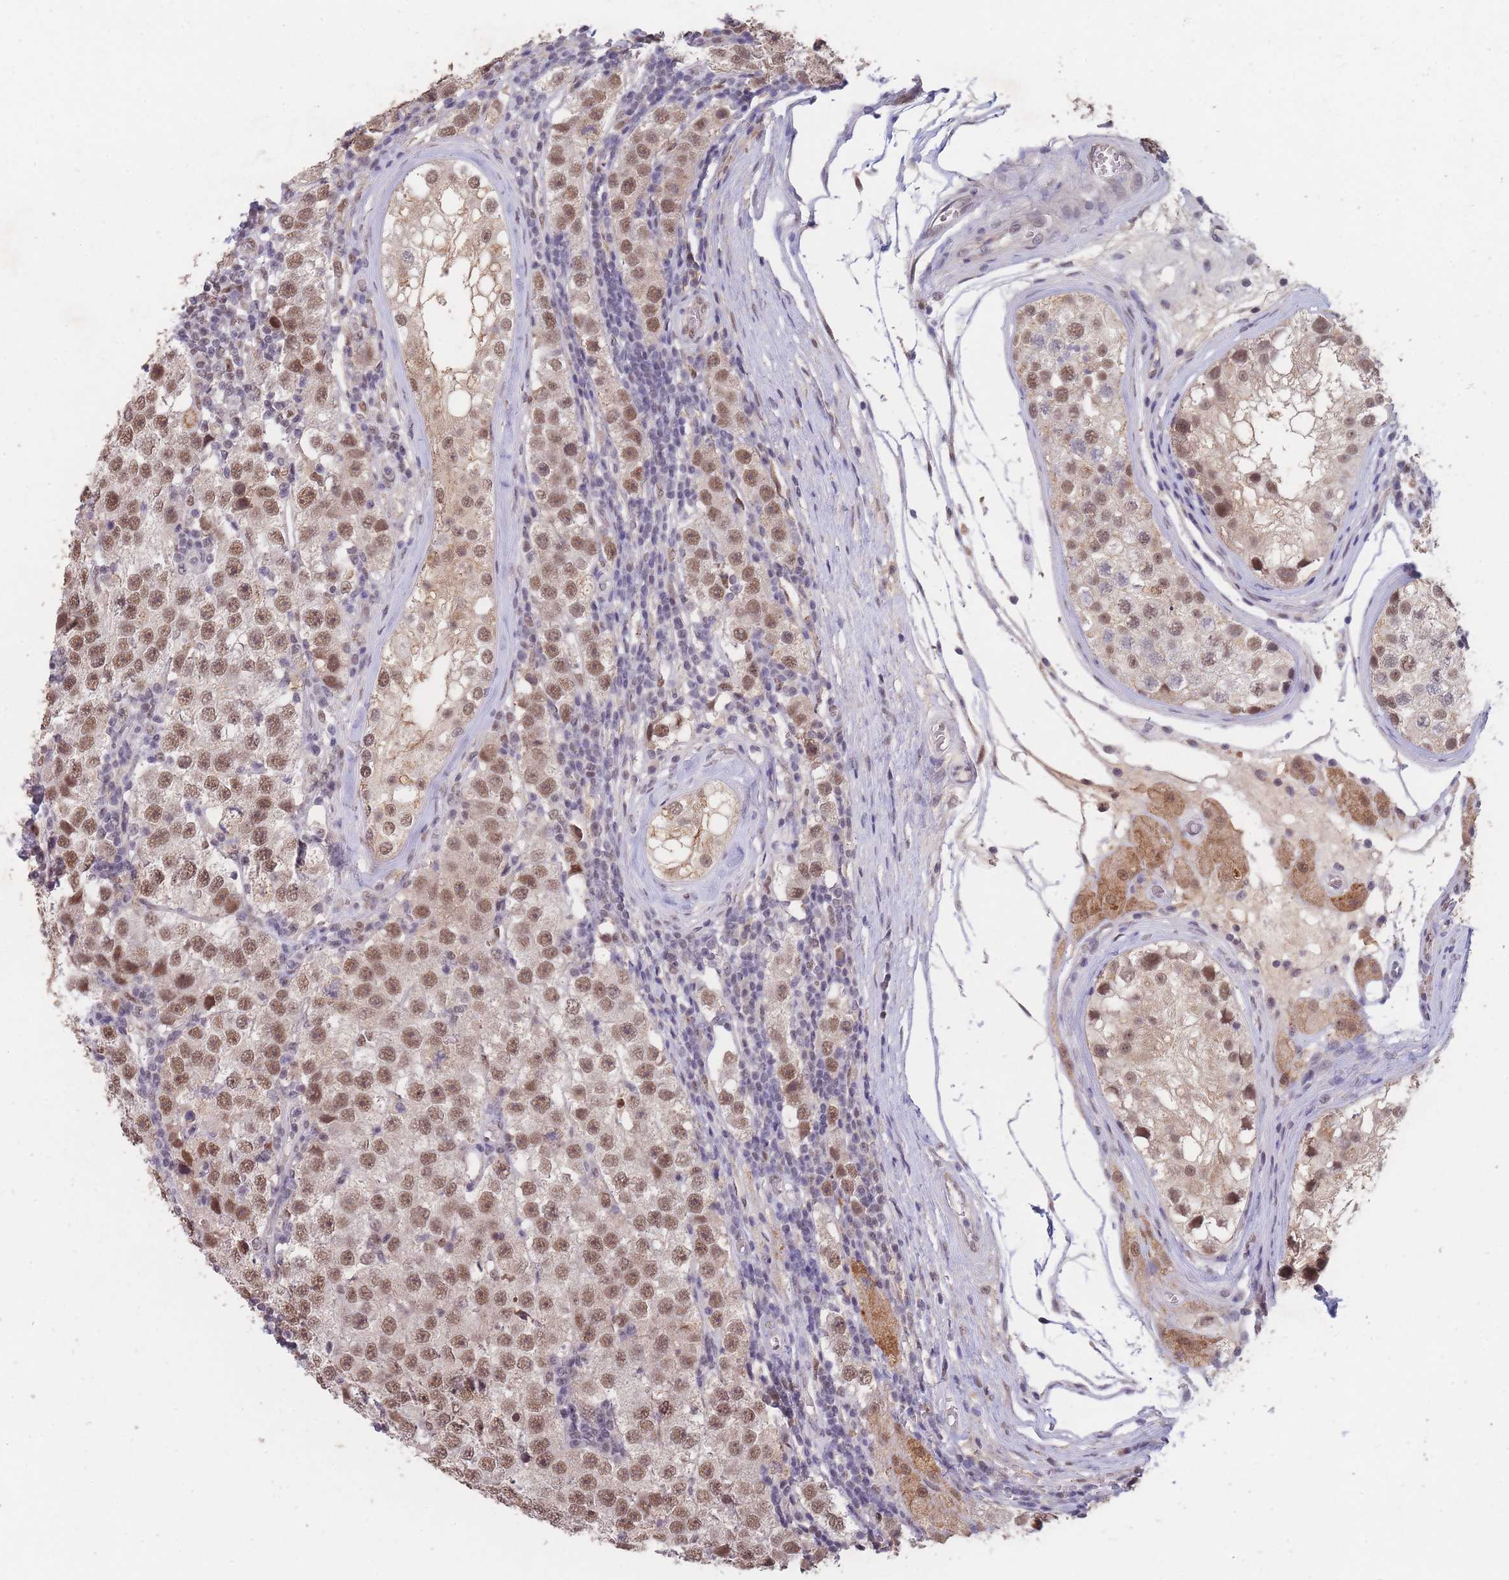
{"staining": {"intensity": "moderate", "quantity": ">75%", "location": "nuclear"}, "tissue": "testis cancer", "cell_type": "Tumor cells", "image_type": "cancer", "snomed": [{"axis": "morphology", "description": "Seminoma, NOS"}, {"axis": "topography", "description": "Testis"}], "caption": "Tumor cells show medium levels of moderate nuclear expression in approximately >75% of cells in testis cancer (seminoma).", "gene": "SNRPA1", "patient": {"sex": "male", "age": 34}}